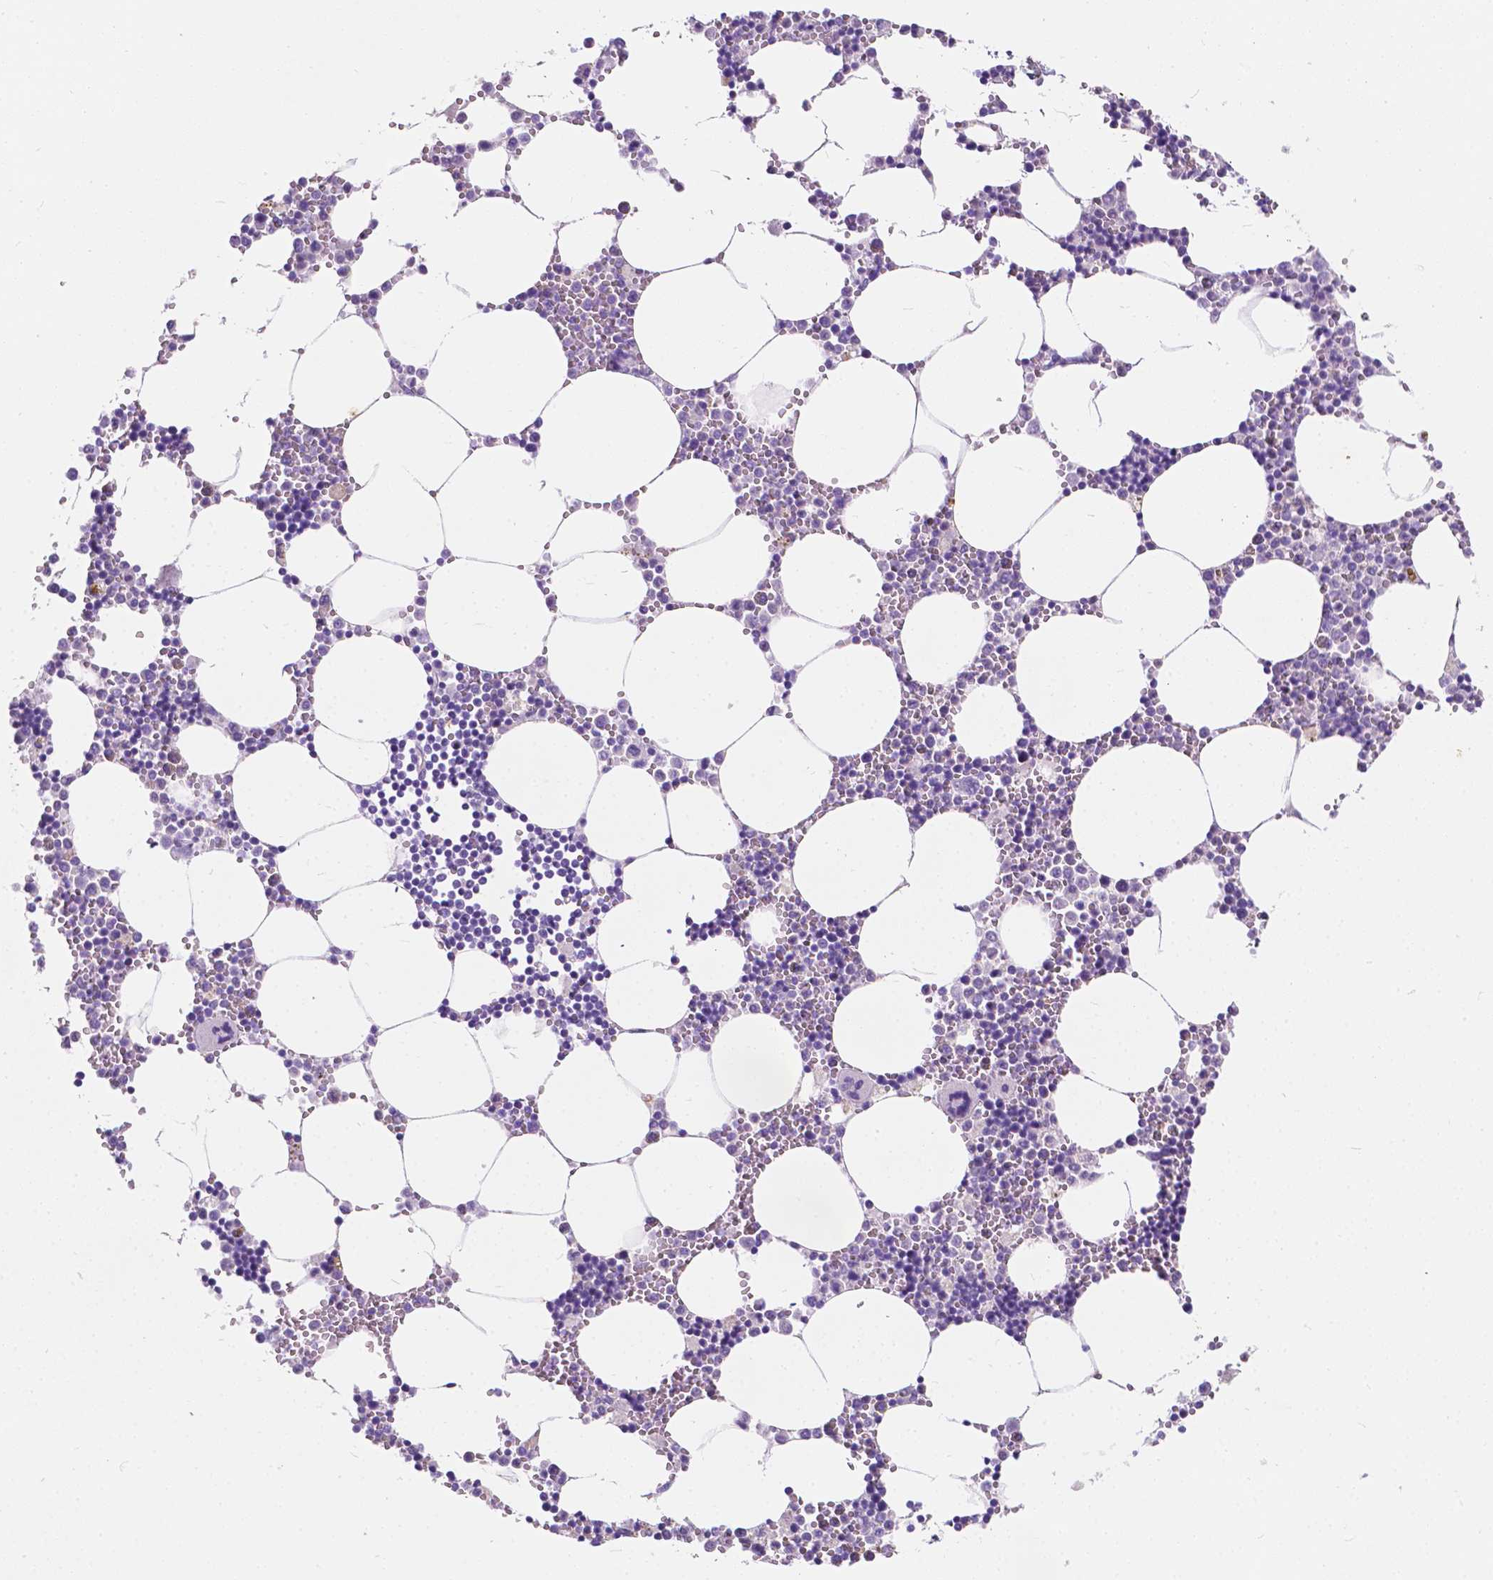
{"staining": {"intensity": "negative", "quantity": "none", "location": "none"}, "tissue": "bone marrow", "cell_type": "Hematopoietic cells", "image_type": "normal", "snomed": [{"axis": "morphology", "description": "Normal tissue, NOS"}, {"axis": "topography", "description": "Bone marrow"}], "caption": "An immunohistochemistry photomicrograph of normal bone marrow is shown. There is no staining in hematopoietic cells of bone marrow. (DAB (3,3'-diaminobenzidine) IHC, high magnification).", "gene": "GNAO1", "patient": {"sex": "male", "age": 54}}